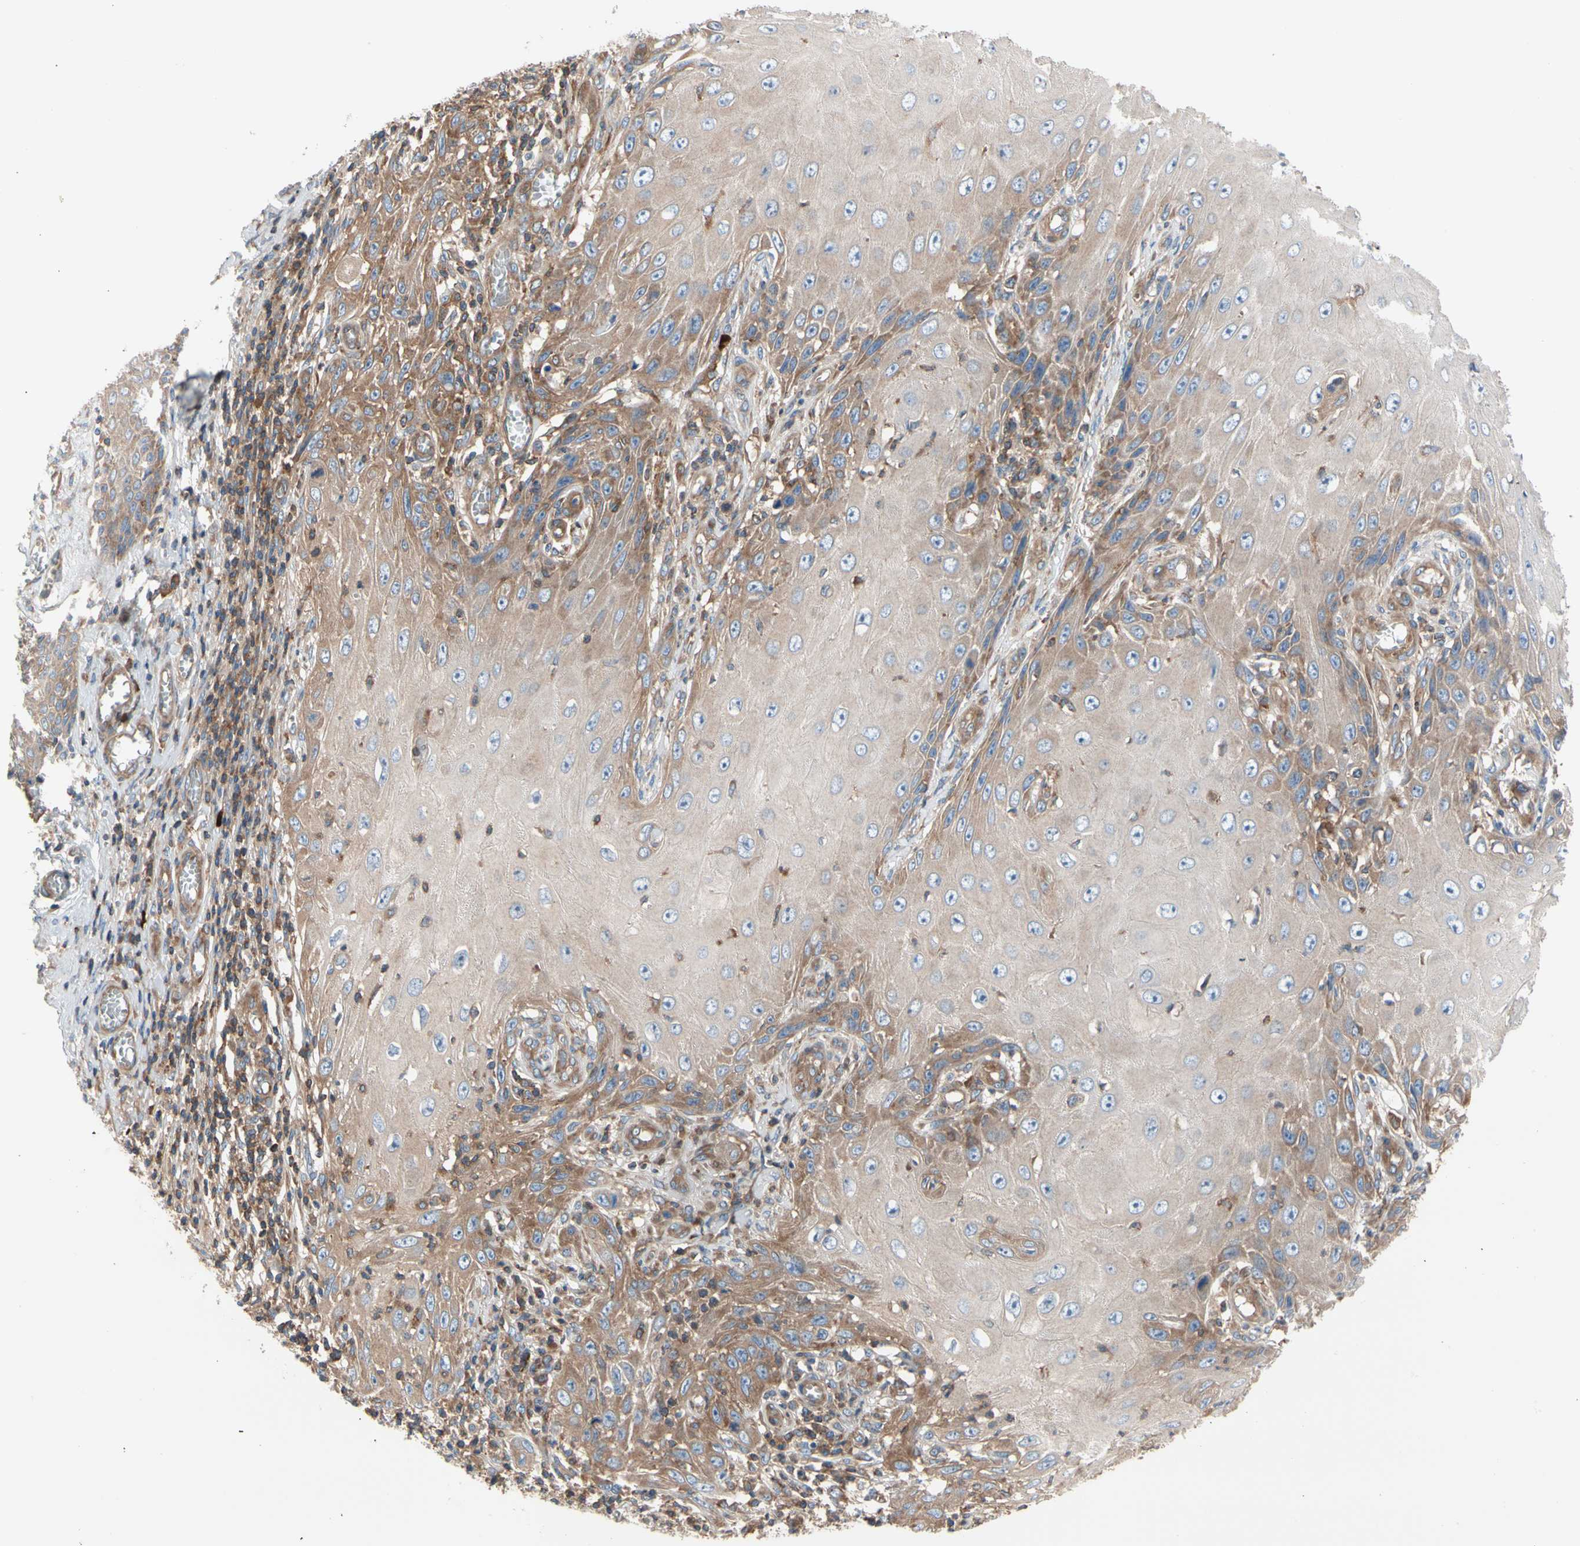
{"staining": {"intensity": "moderate", "quantity": "25%-75%", "location": "cytoplasmic/membranous"}, "tissue": "skin cancer", "cell_type": "Tumor cells", "image_type": "cancer", "snomed": [{"axis": "morphology", "description": "Squamous cell carcinoma, NOS"}, {"axis": "topography", "description": "Skin"}], "caption": "A micrograph of human skin cancer (squamous cell carcinoma) stained for a protein shows moderate cytoplasmic/membranous brown staining in tumor cells. (DAB (3,3'-diaminobenzidine) IHC, brown staining for protein, blue staining for nuclei).", "gene": "ROCK1", "patient": {"sex": "female", "age": 73}}